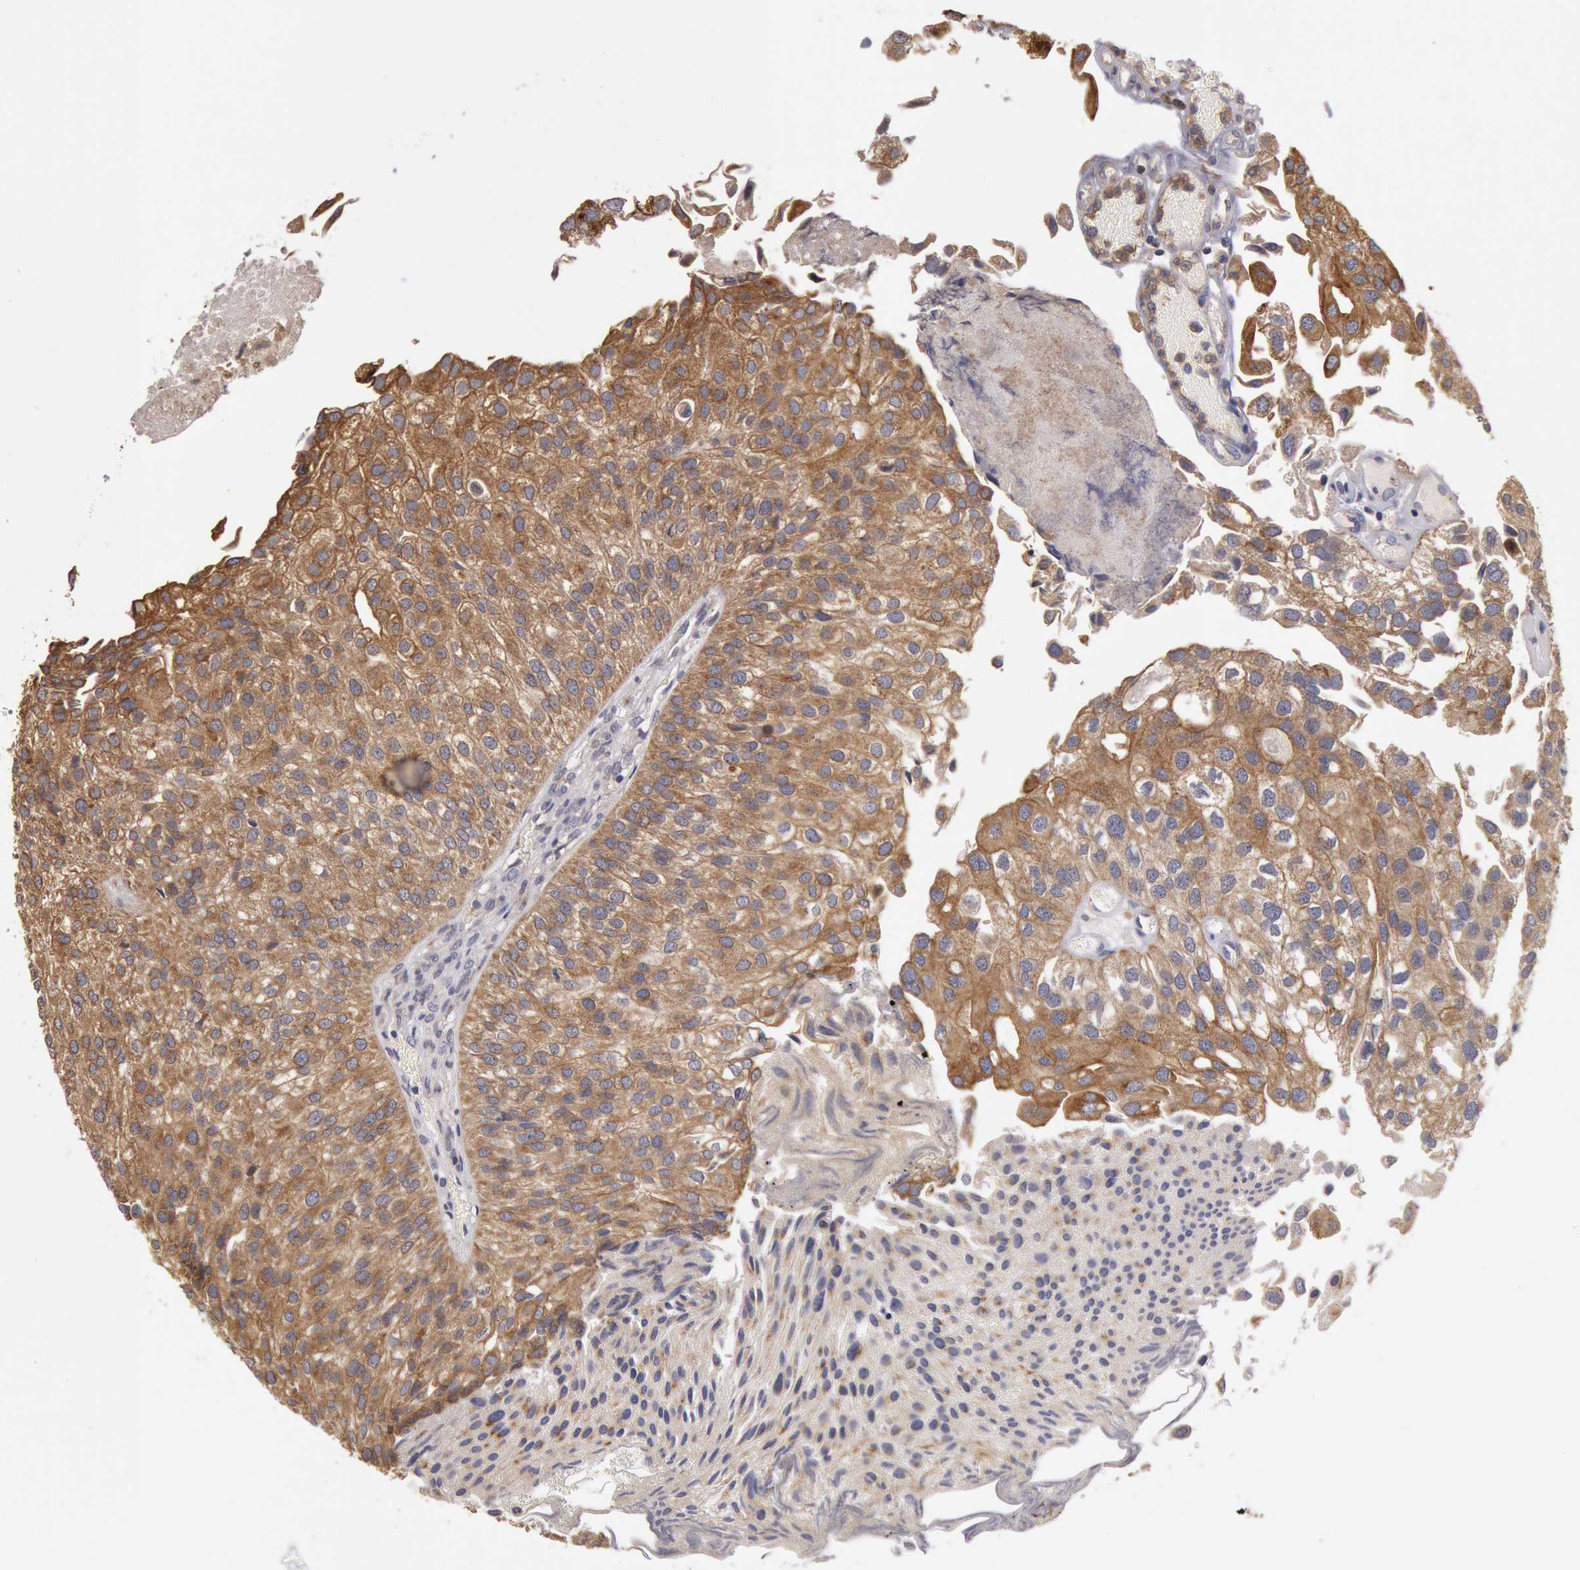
{"staining": {"intensity": "strong", "quantity": ">75%", "location": "cytoplasmic/membranous"}, "tissue": "urothelial cancer", "cell_type": "Tumor cells", "image_type": "cancer", "snomed": [{"axis": "morphology", "description": "Urothelial carcinoma, Low grade"}, {"axis": "topography", "description": "Urinary bladder"}], "caption": "High-magnification brightfield microscopy of urothelial cancer stained with DAB (brown) and counterstained with hematoxylin (blue). tumor cells exhibit strong cytoplasmic/membranous positivity is seen in about>75% of cells. (brown staining indicates protein expression, while blue staining denotes nuclei).", "gene": "PLA2G6", "patient": {"sex": "female", "age": 89}}